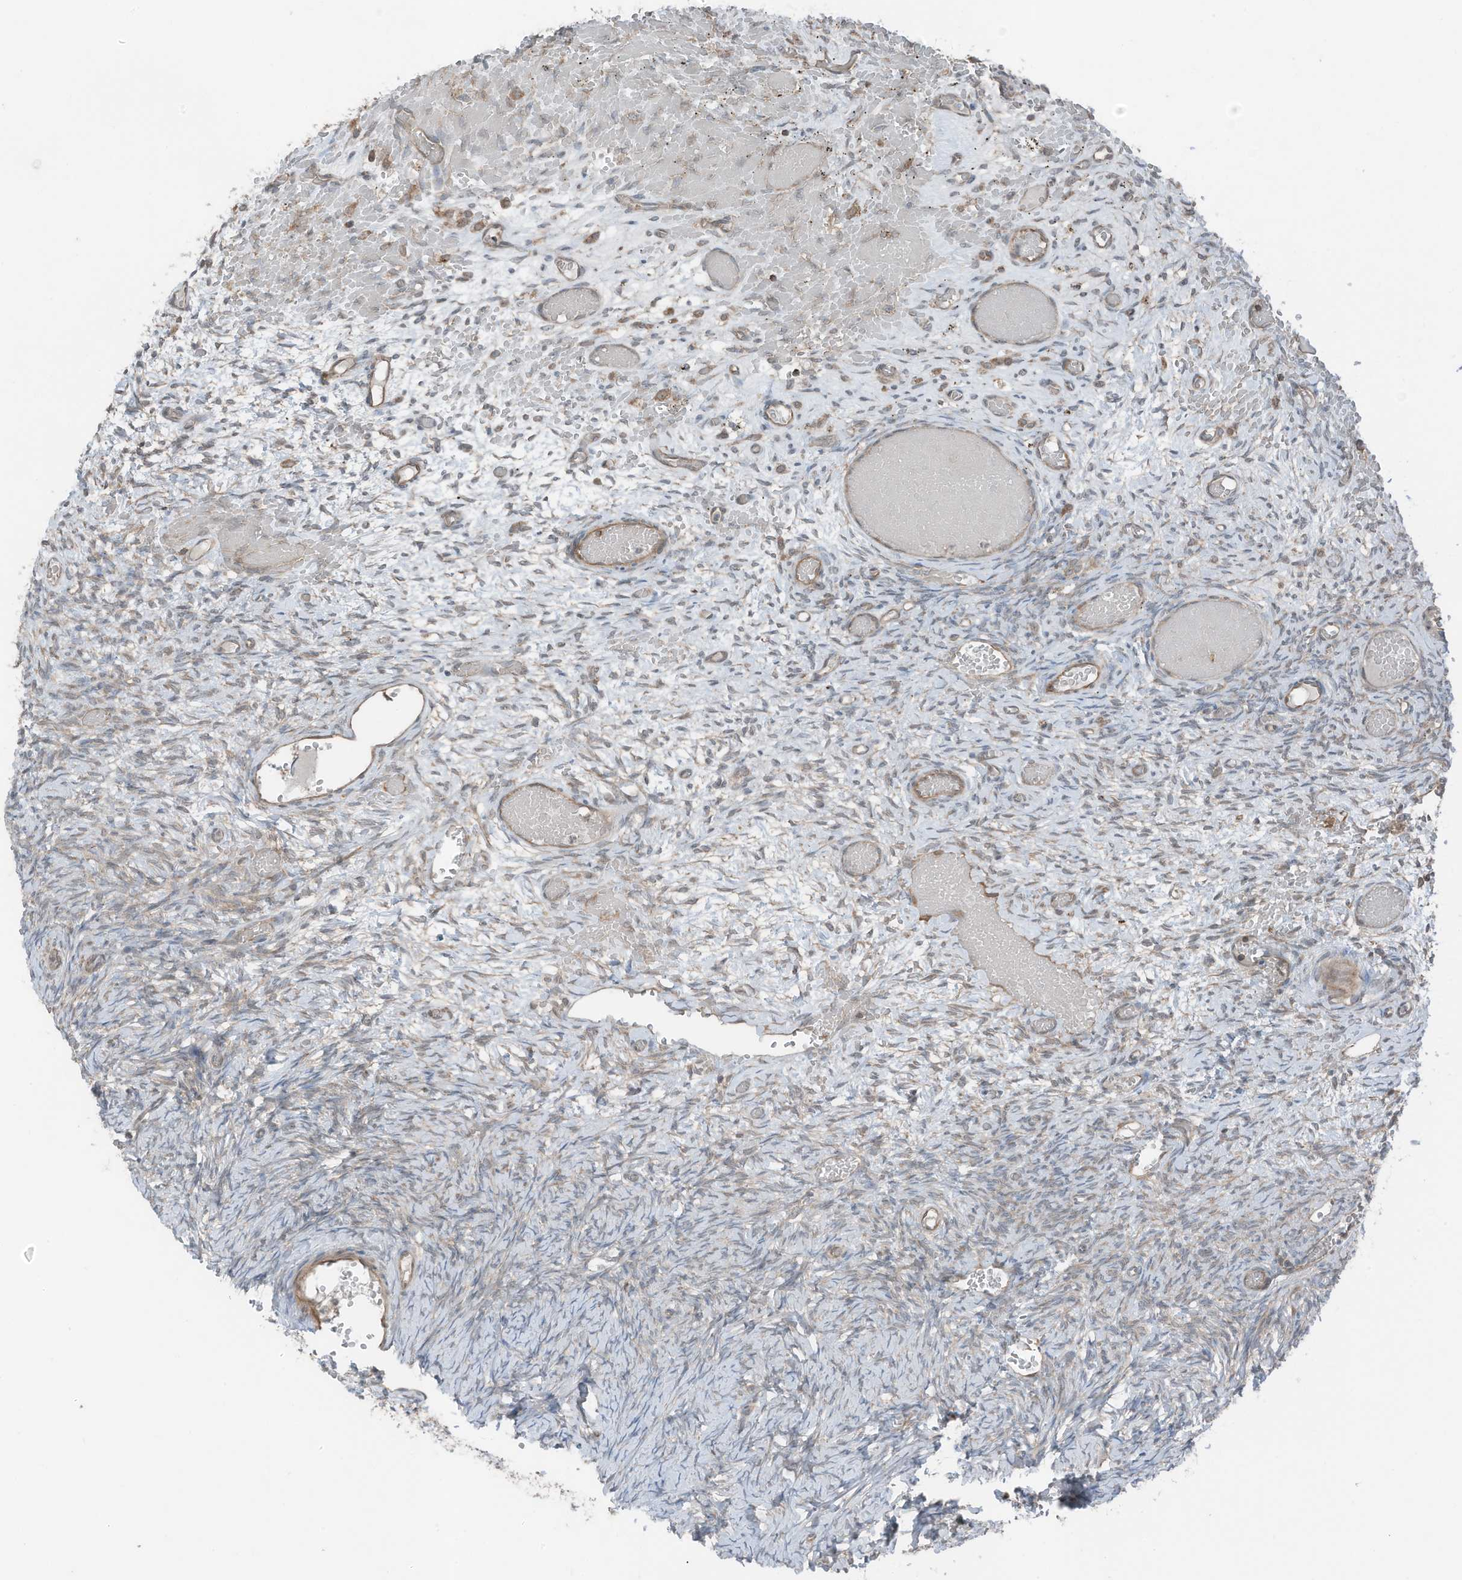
{"staining": {"intensity": "weak", "quantity": "<25%", "location": "cytoplasmic/membranous"}, "tissue": "ovary", "cell_type": "Ovarian stroma cells", "image_type": "normal", "snomed": [{"axis": "morphology", "description": "Adenocarcinoma, NOS"}, {"axis": "topography", "description": "Endometrium"}], "caption": "Ovarian stroma cells are negative for protein expression in benign human ovary. The staining was performed using DAB to visualize the protein expression in brown, while the nuclei were stained in blue with hematoxylin (Magnification: 20x).", "gene": "TXNDC9", "patient": {"sex": "female", "age": 32}}